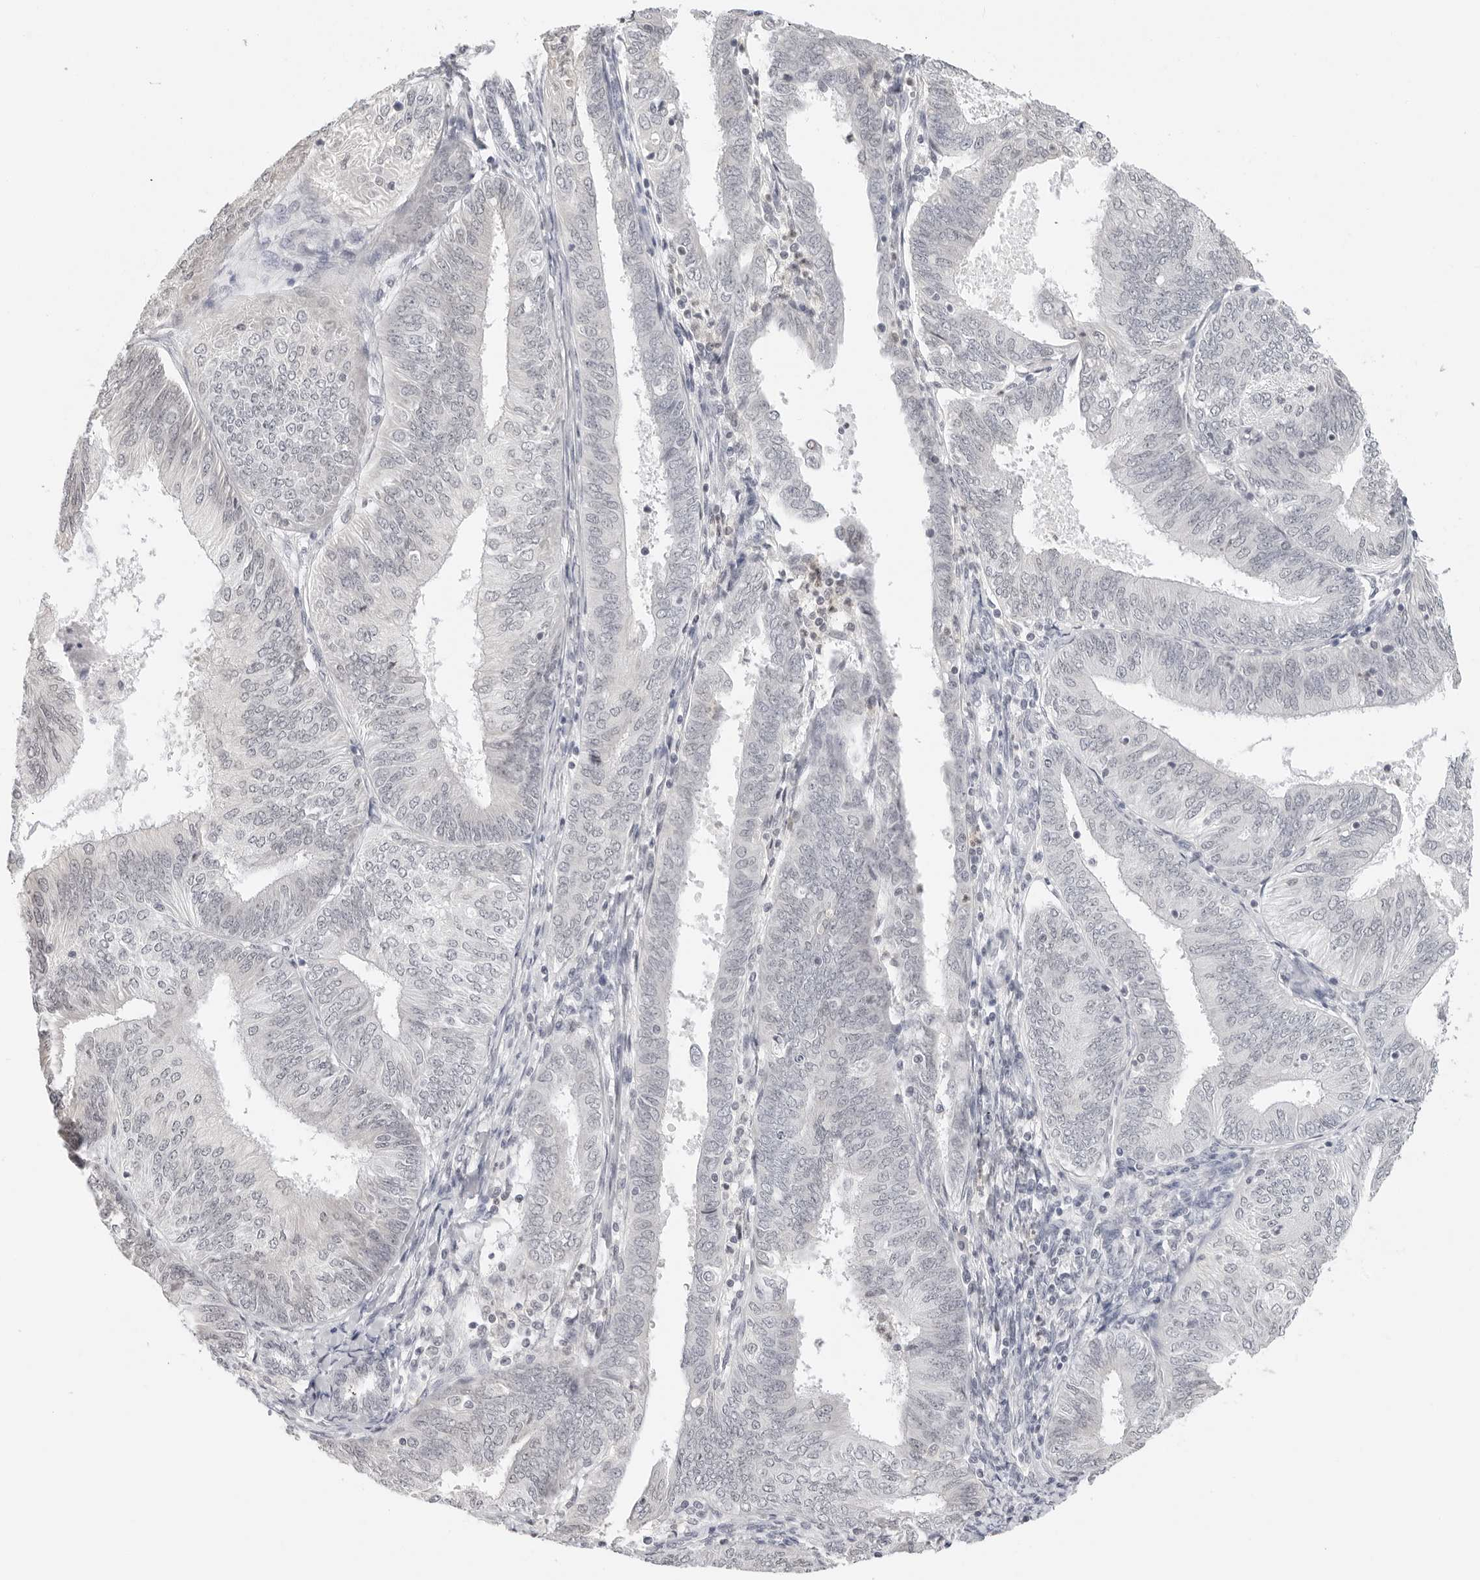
{"staining": {"intensity": "negative", "quantity": "none", "location": "none"}, "tissue": "endometrial cancer", "cell_type": "Tumor cells", "image_type": "cancer", "snomed": [{"axis": "morphology", "description": "Adenocarcinoma, NOS"}, {"axis": "topography", "description": "Endometrium"}], "caption": "Tumor cells are negative for protein expression in human endometrial adenocarcinoma. Brightfield microscopy of immunohistochemistry stained with DAB (3,3'-diaminobenzidine) (brown) and hematoxylin (blue), captured at high magnification.", "gene": "MSH6", "patient": {"sex": "female", "age": 58}}